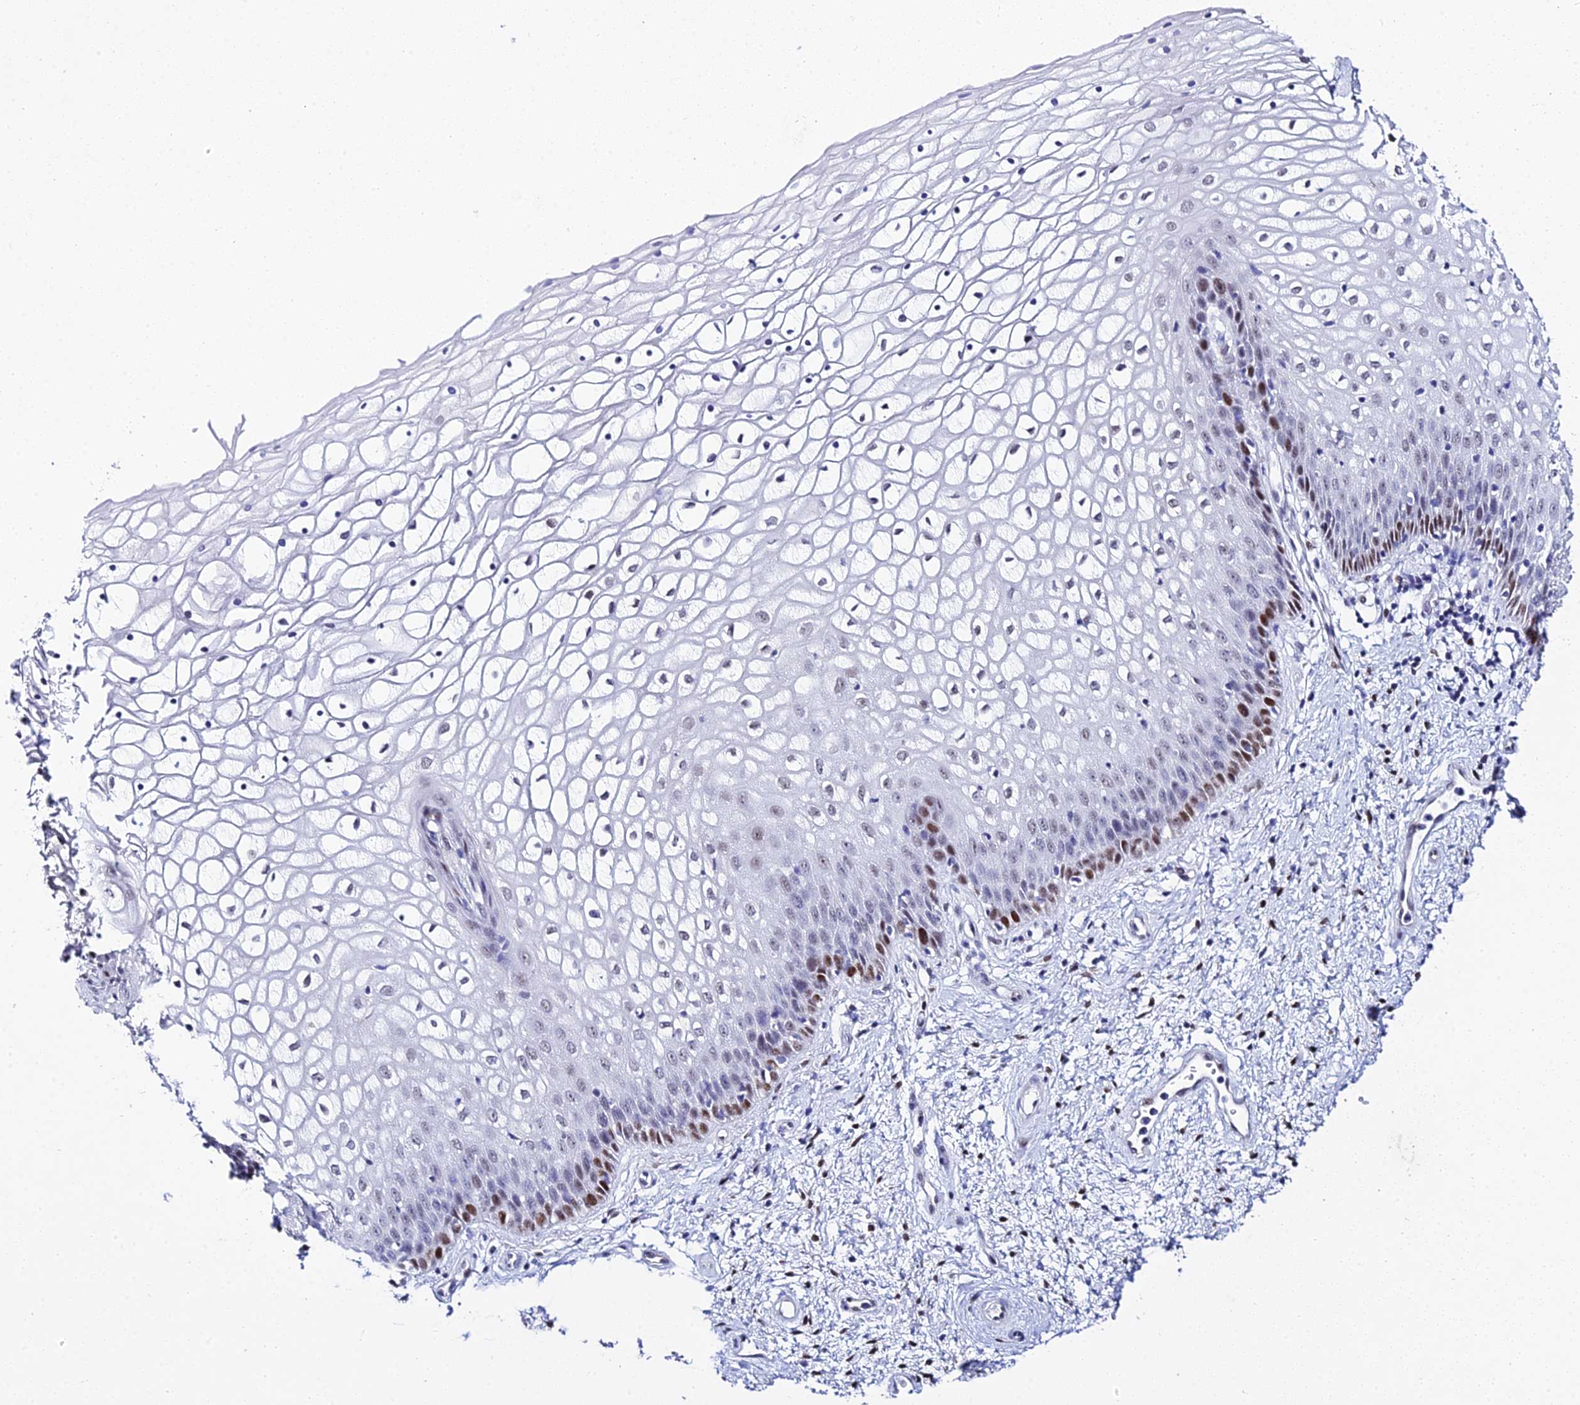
{"staining": {"intensity": "moderate", "quantity": "<25%", "location": "nuclear"}, "tissue": "vagina", "cell_type": "Squamous epithelial cells", "image_type": "normal", "snomed": [{"axis": "morphology", "description": "Normal tissue, NOS"}, {"axis": "topography", "description": "Vagina"}], "caption": "This image displays immunohistochemistry staining of benign vagina, with low moderate nuclear expression in approximately <25% of squamous epithelial cells.", "gene": "POFUT2", "patient": {"sex": "female", "age": 34}}